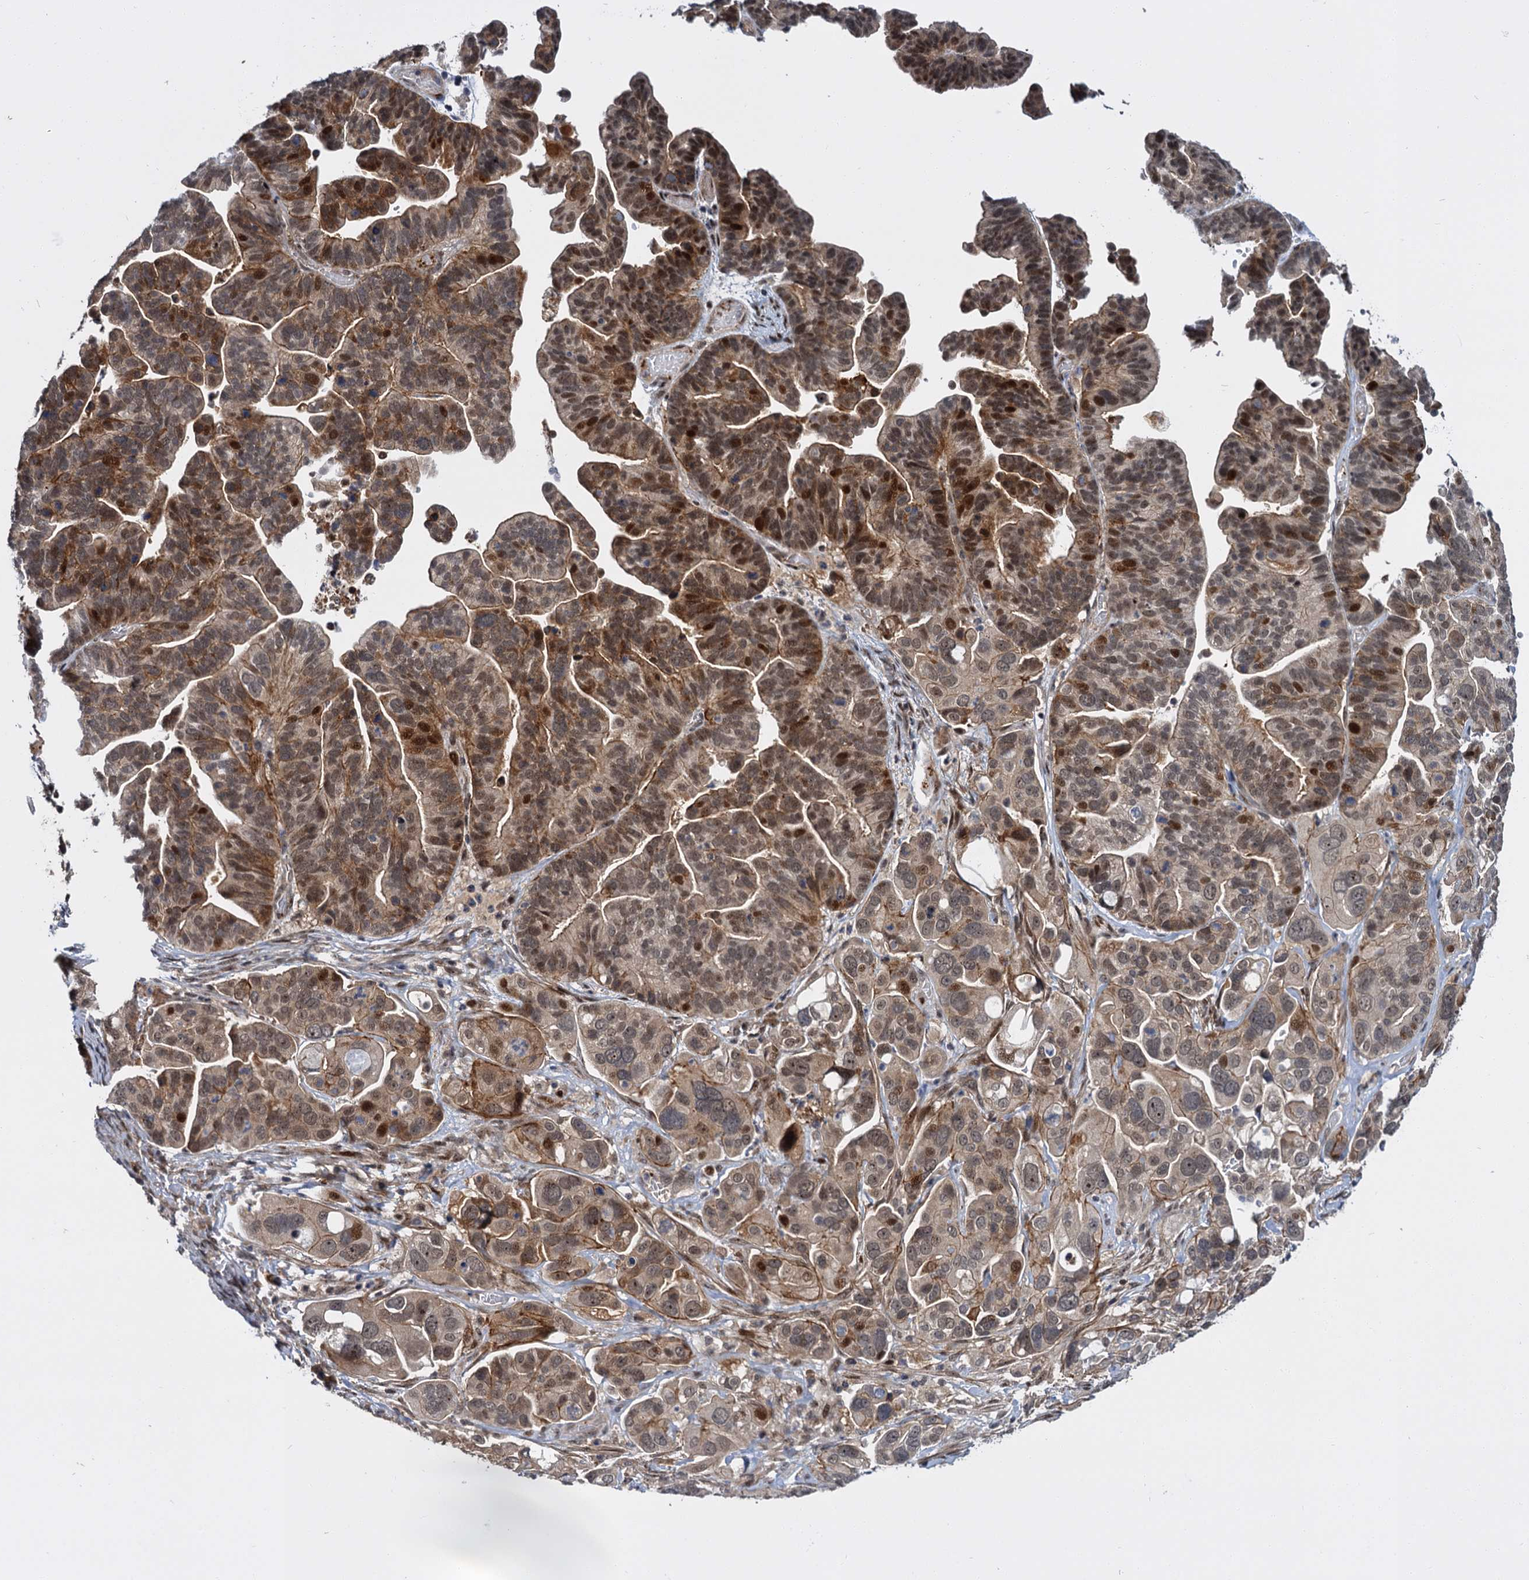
{"staining": {"intensity": "moderate", "quantity": "25%-75%", "location": "cytoplasmic/membranous,nuclear"}, "tissue": "ovarian cancer", "cell_type": "Tumor cells", "image_type": "cancer", "snomed": [{"axis": "morphology", "description": "Cystadenocarcinoma, serous, NOS"}, {"axis": "topography", "description": "Ovary"}], "caption": "IHC staining of ovarian serous cystadenocarcinoma, which shows medium levels of moderate cytoplasmic/membranous and nuclear staining in about 25%-75% of tumor cells indicating moderate cytoplasmic/membranous and nuclear protein positivity. The staining was performed using DAB (brown) for protein detection and nuclei were counterstained in hematoxylin (blue).", "gene": "MBD6", "patient": {"sex": "female", "age": 56}}